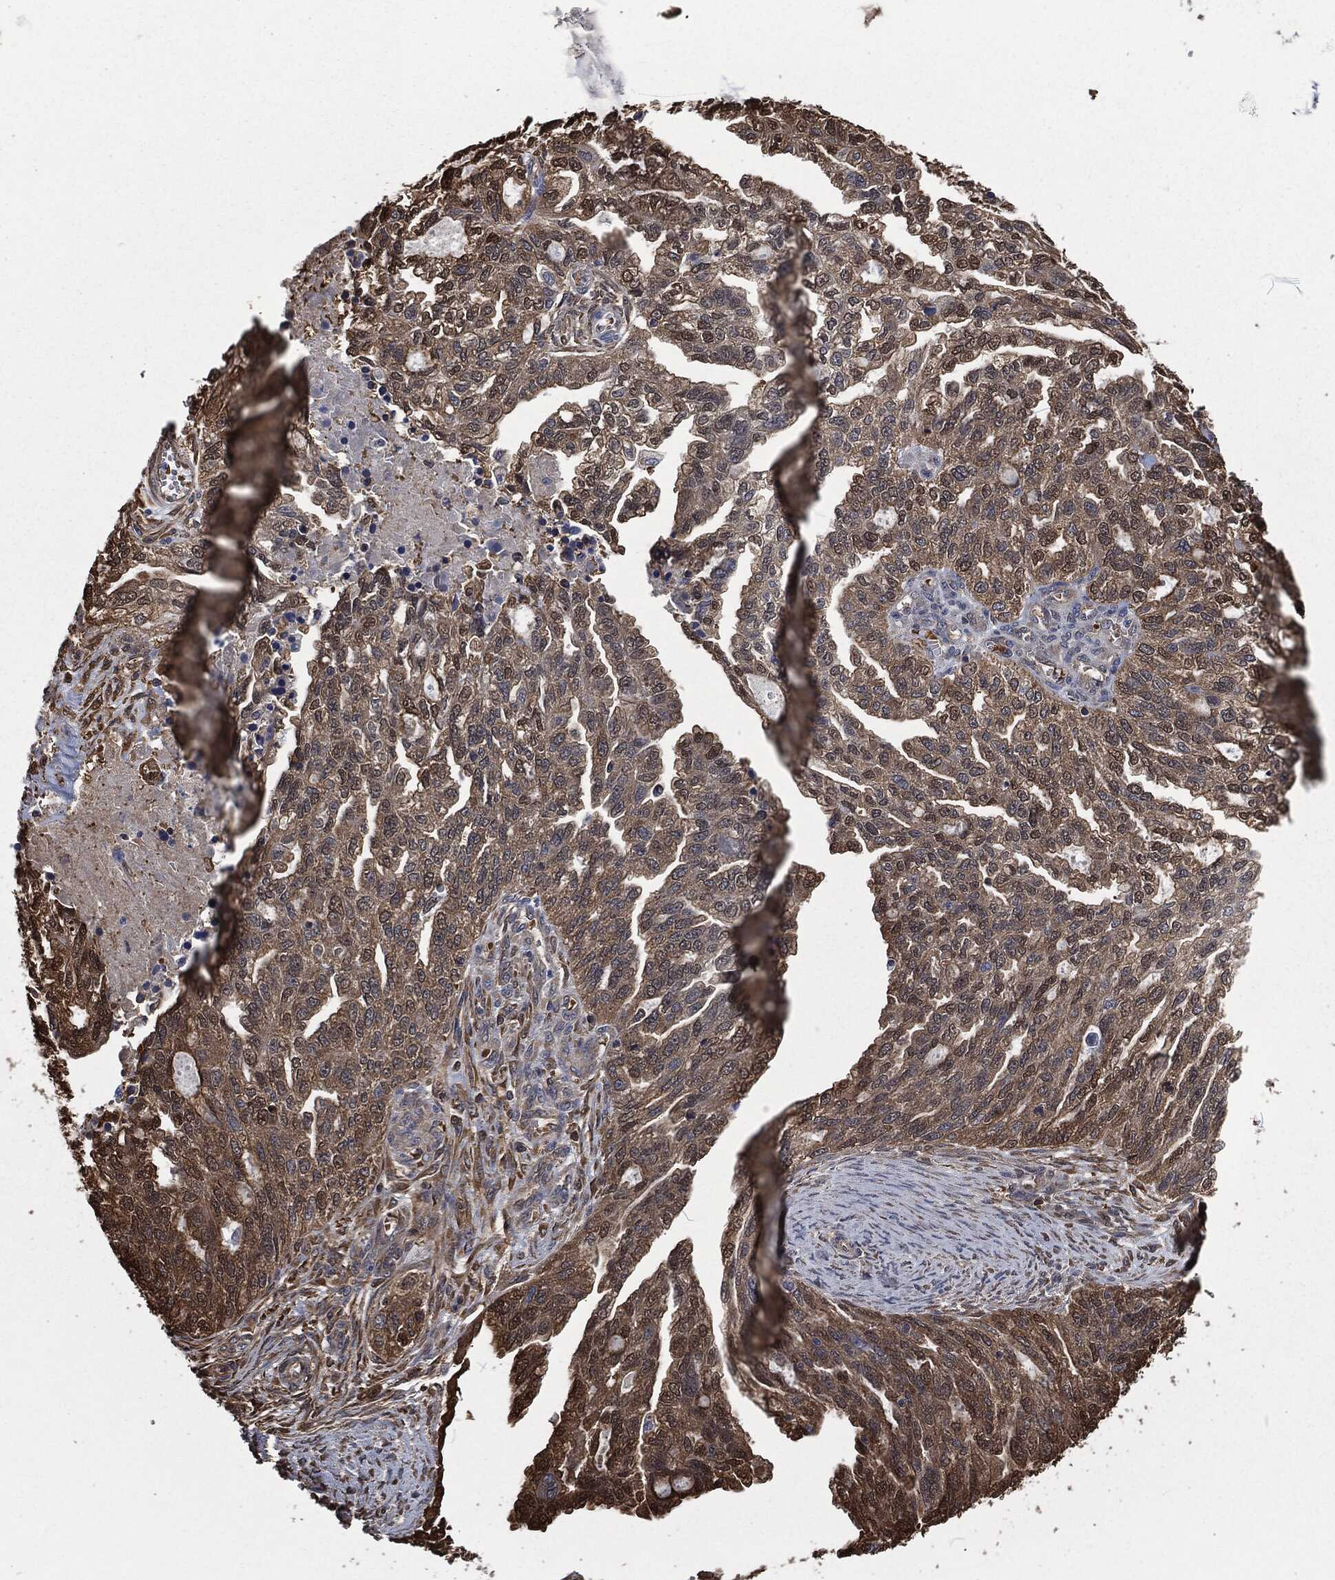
{"staining": {"intensity": "weak", "quantity": "25%-75%", "location": "cytoplasmic/membranous"}, "tissue": "ovarian cancer", "cell_type": "Tumor cells", "image_type": "cancer", "snomed": [{"axis": "morphology", "description": "Cystadenocarcinoma, serous, NOS"}, {"axis": "topography", "description": "Ovary"}], "caption": "High-power microscopy captured an immunohistochemistry (IHC) micrograph of ovarian cancer (serous cystadenocarcinoma), revealing weak cytoplasmic/membranous expression in about 25%-75% of tumor cells. (IHC, brightfield microscopy, high magnification).", "gene": "PRDX4", "patient": {"sex": "female", "age": 51}}